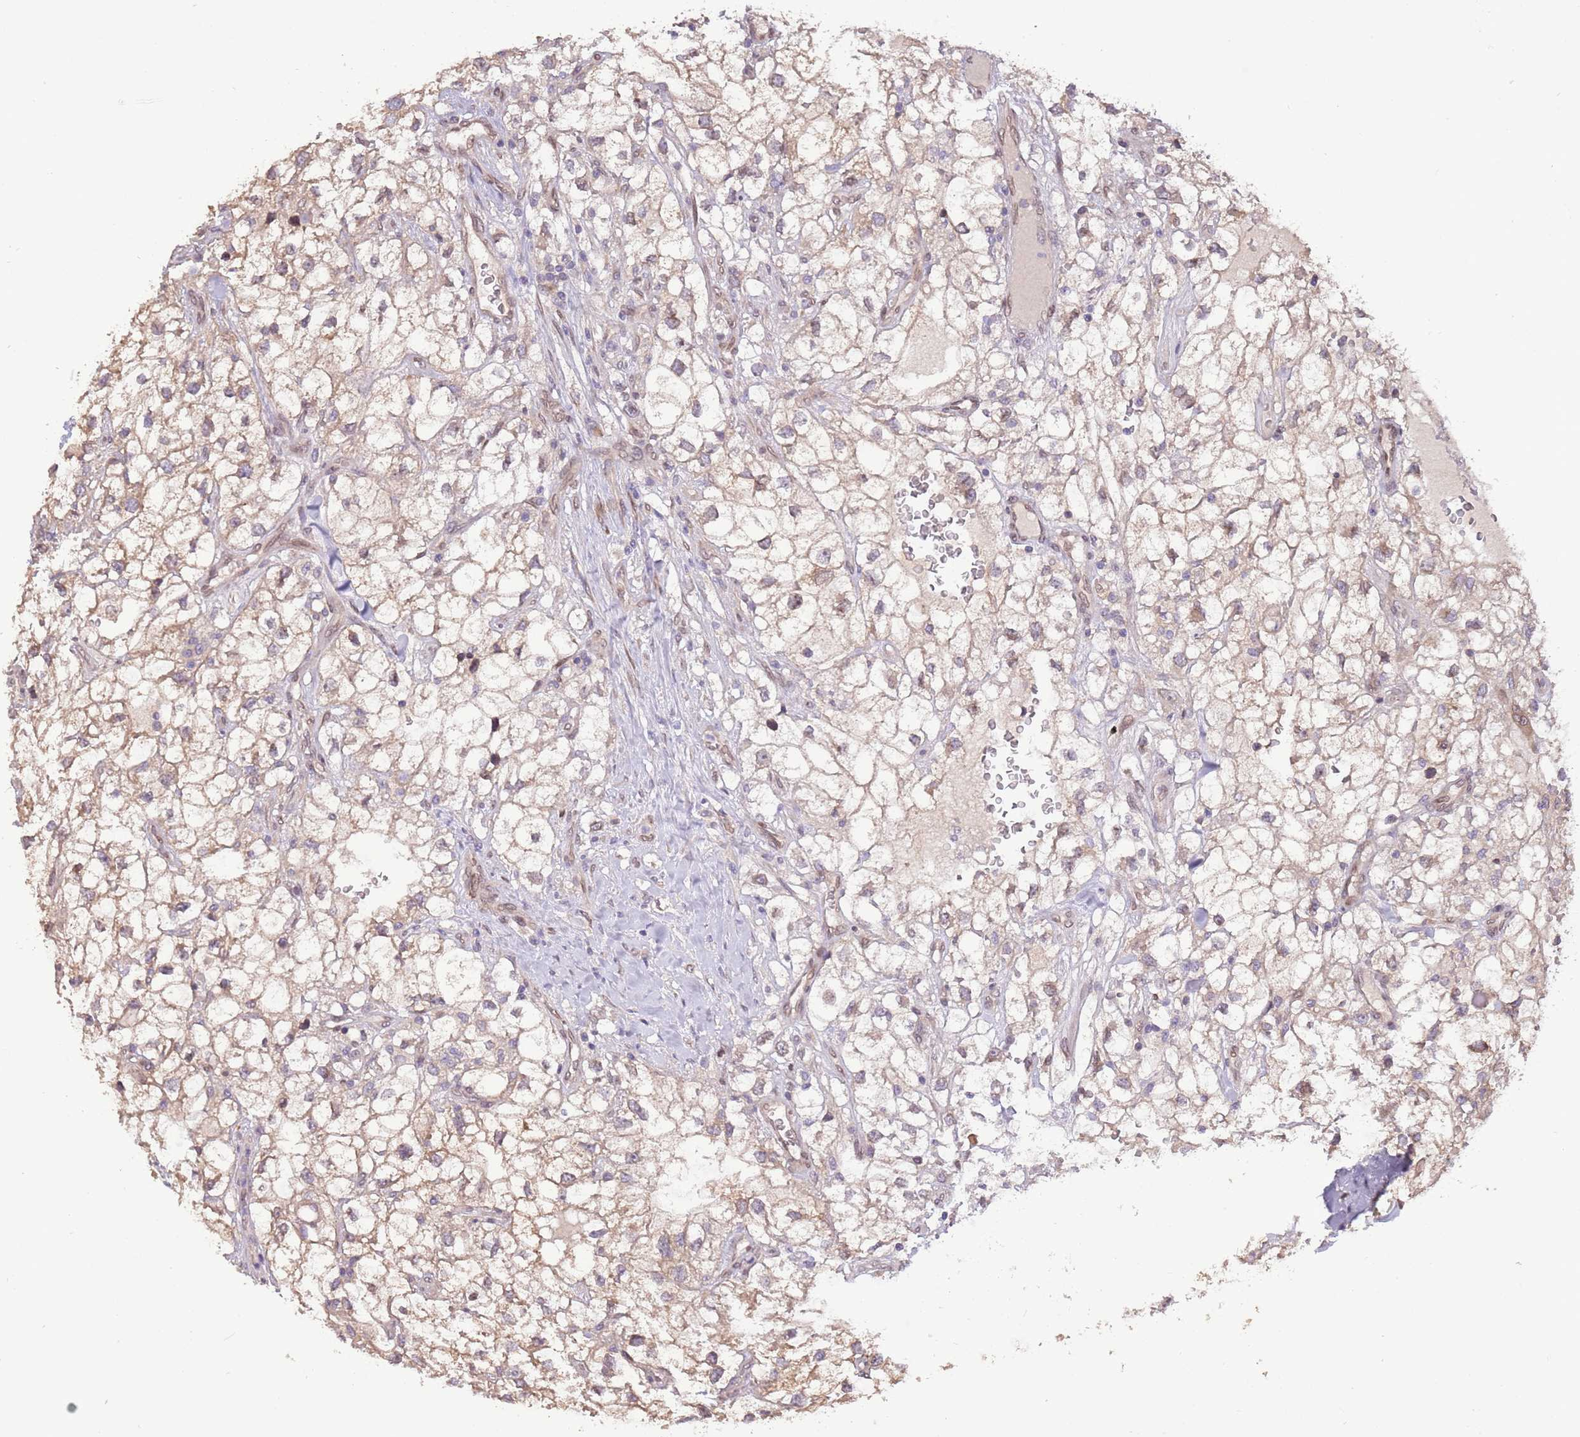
{"staining": {"intensity": "weak", "quantity": "25%-75%", "location": "nuclear"}, "tissue": "renal cancer", "cell_type": "Tumor cells", "image_type": "cancer", "snomed": [{"axis": "morphology", "description": "Adenocarcinoma, NOS"}, {"axis": "topography", "description": "Kidney"}], "caption": "A high-resolution histopathology image shows immunohistochemistry staining of renal cancer (adenocarcinoma), which demonstrates weak nuclear expression in about 25%-75% of tumor cells.", "gene": "ZNF665", "patient": {"sex": "male", "age": 59}}